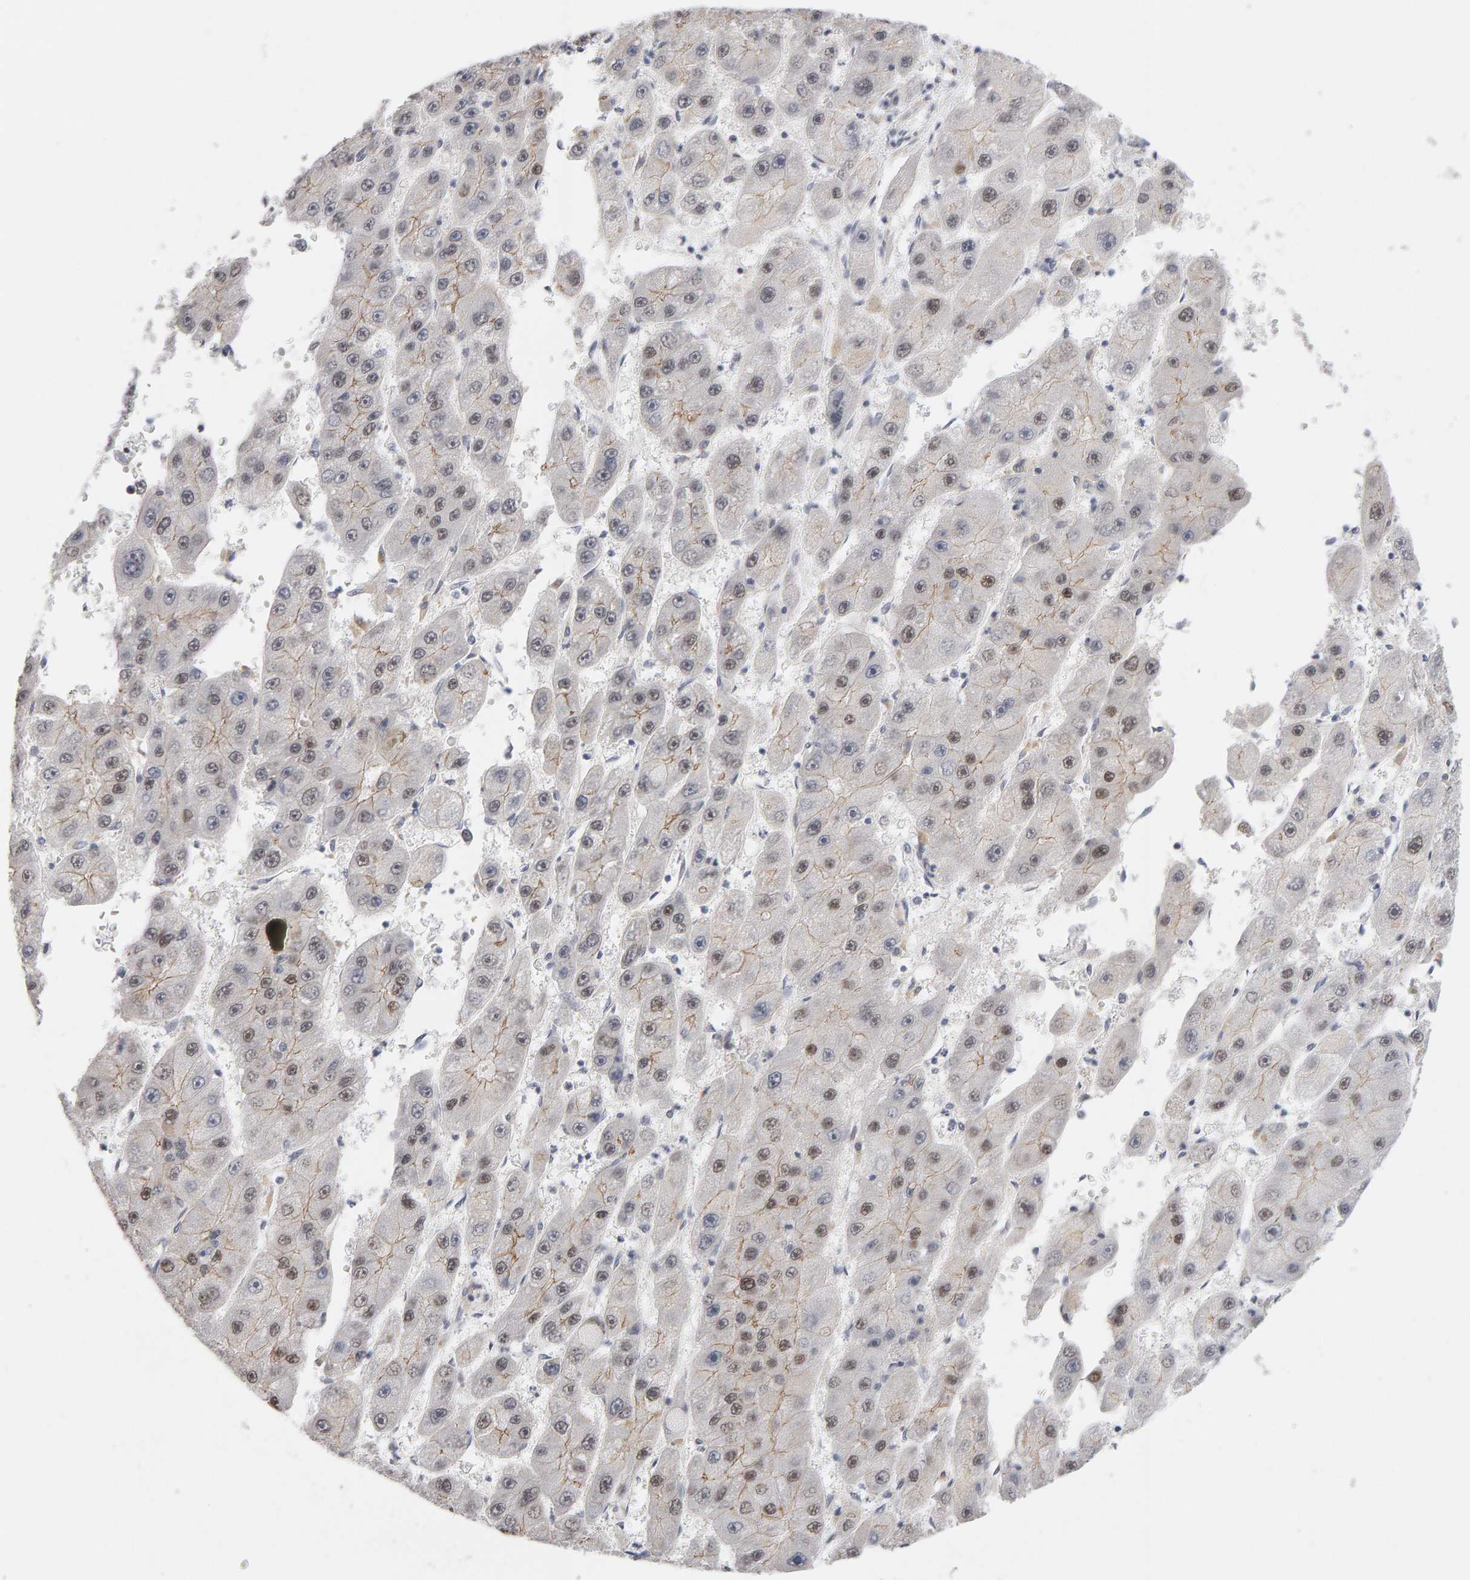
{"staining": {"intensity": "weak", "quantity": "25%-75%", "location": "cytoplasmic/membranous,nuclear"}, "tissue": "liver cancer", "cell_type": "Tumor cells", "image_type": "cancer", "snomed": [{"axis": "morphology", "description": "Carcinoma, Hepatocellular, NOS"}, {"axis": "topography", "description": "Liver"}], "caption": "Weak cytoplasmic/membranous and nuclear expression for a protein is present in approximately 25%-75% of tumor cells of hepatocellular carcinoma (liver) using immunohistochemistry (IHC).", "gene": "HNF4A", "patient": {"sex": "female", "age": 61}}